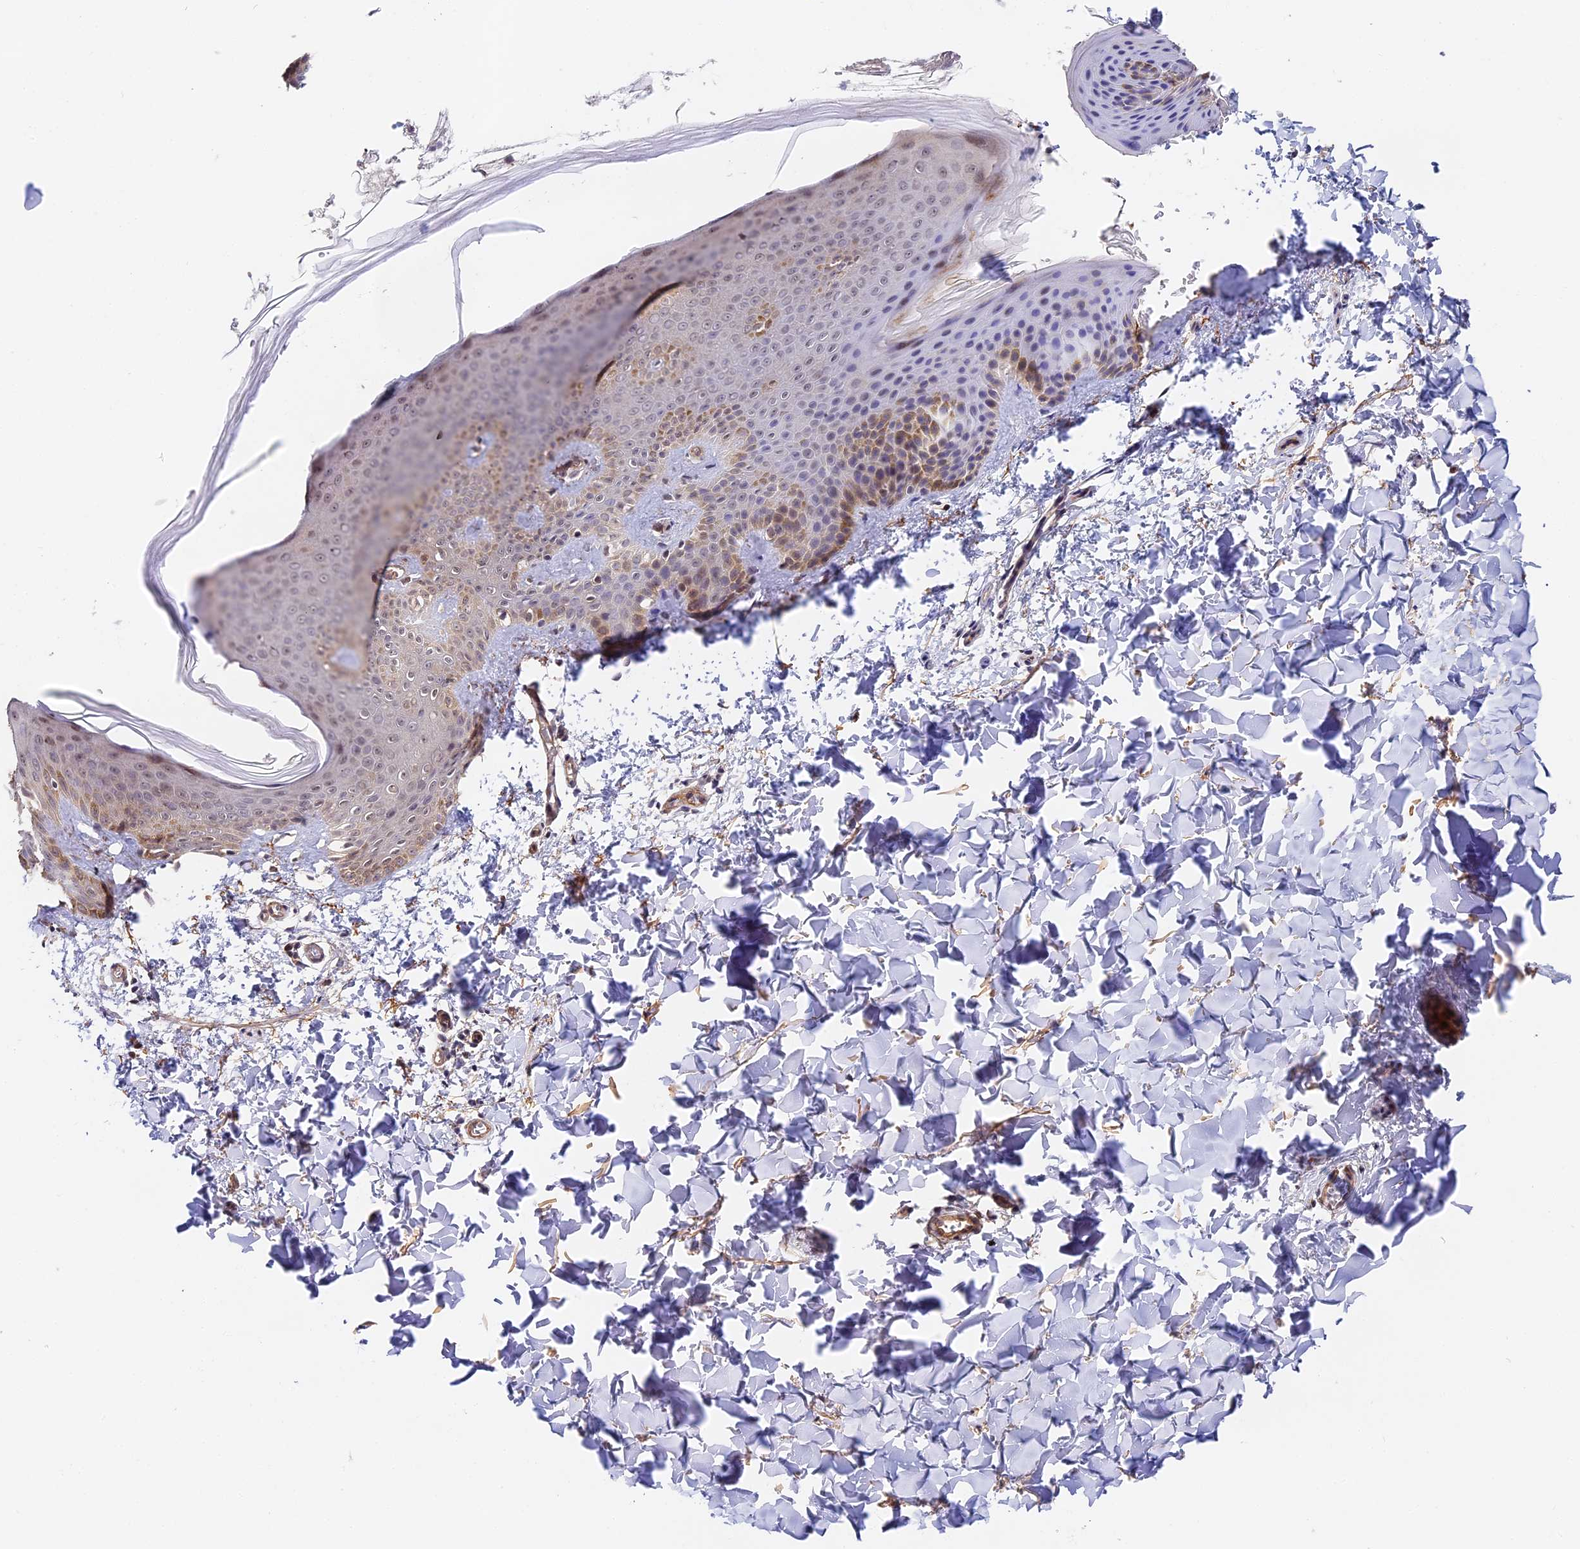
{"staining": {"intensity": "moderate", "quantity": ">75%", "location": "cytoplasmic/membranous,nuclear"}, "tissue": "skin", "cell_type": "Fibroblasts", "image_type": "normal", "snomed": [{"axis": "morphology", "description": "Normal tissue, NOS"}, {"axis": "topography", "description": "Skin"}], "caption": "Immunohistochemical staining of benign skin displays >75% levels of moderate cytoplasmic/membranous,nuclear protein staining in about >75% of fibroblasts. The staining was performed using DAB (3,3'-diaminobenzidine) to visualize the protein expression in brown, while the nuclei were stained in blue with hematoxylin (Magnification: 20x).", "gene": "IMPACT", "patient": {"sex": "male", "age": 36}}